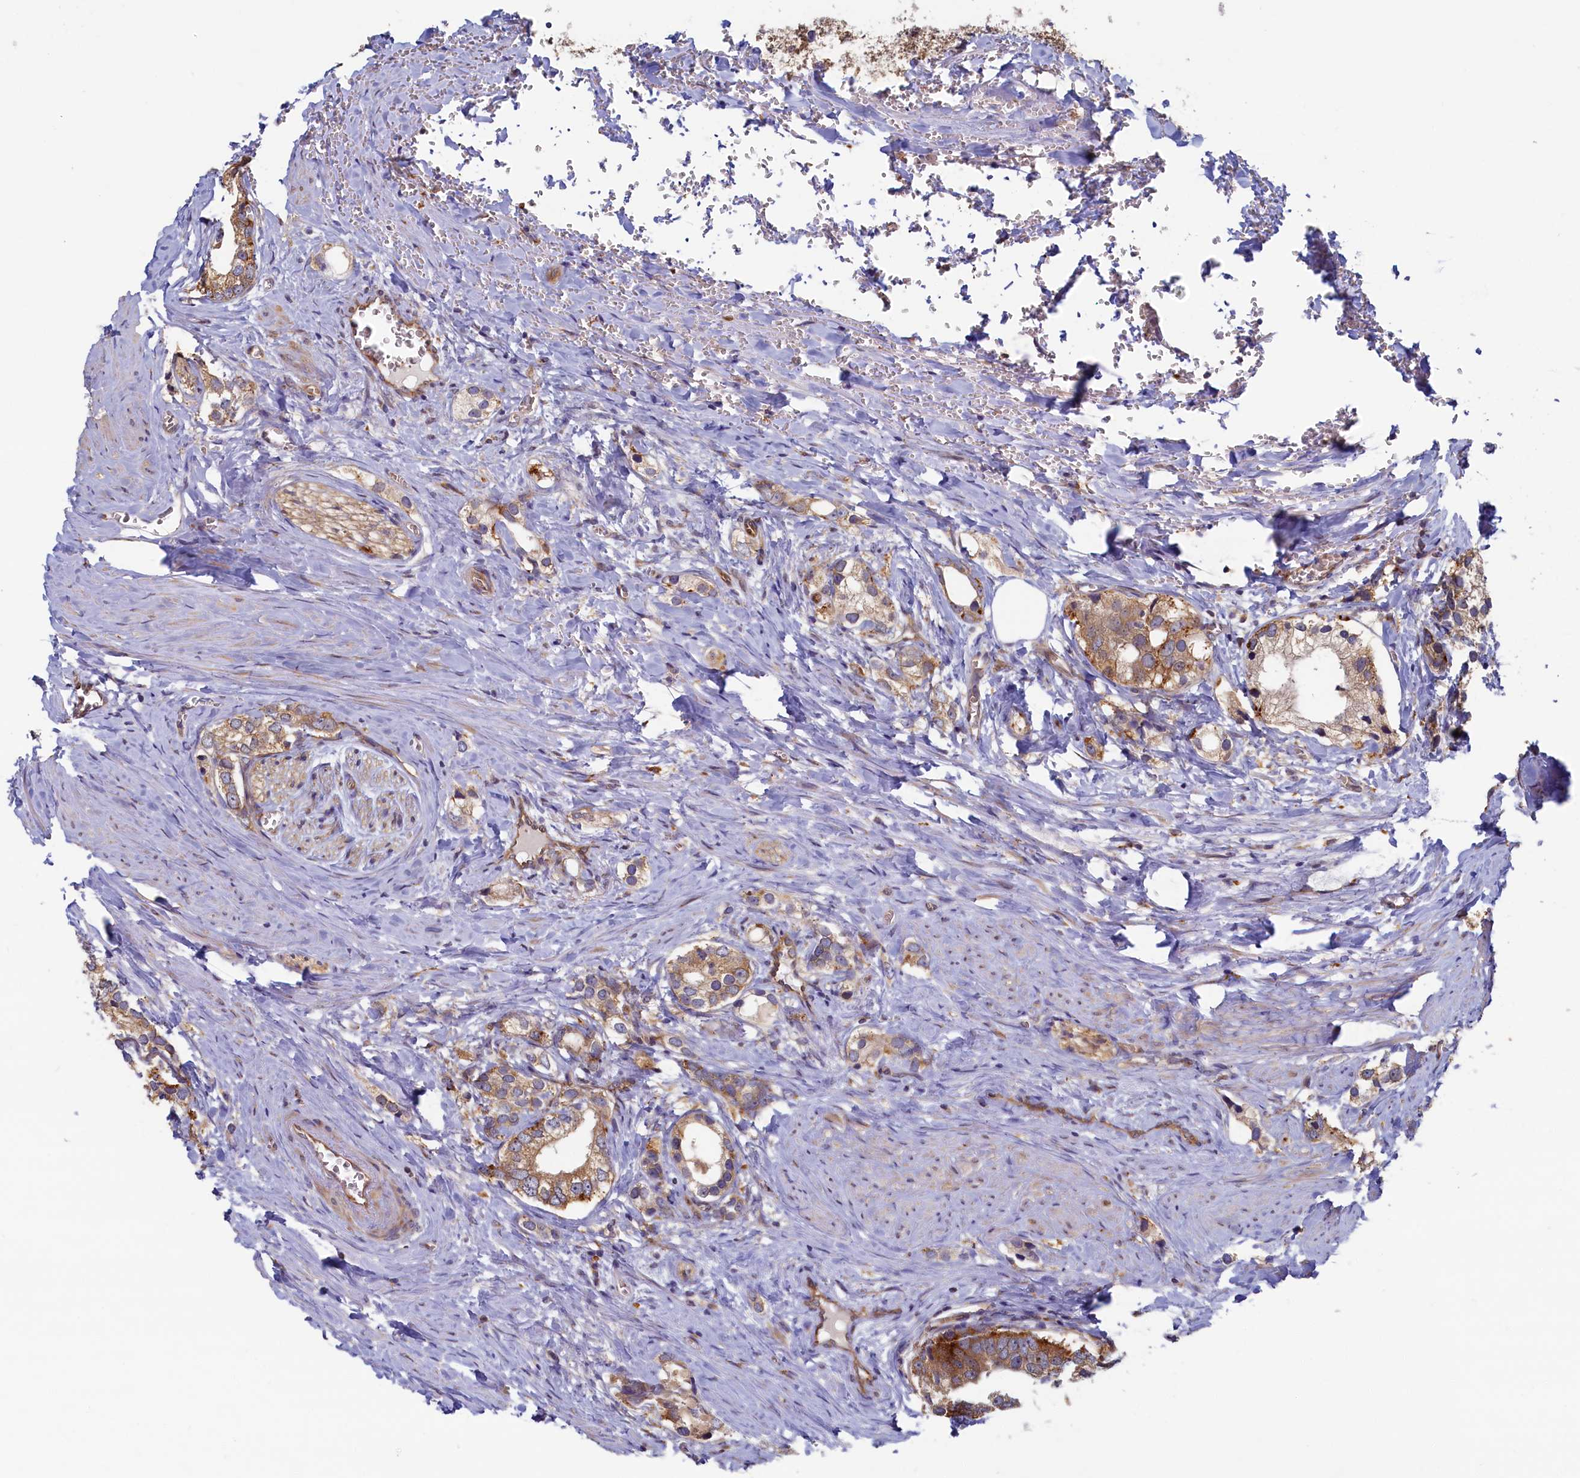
{"staining": {"intensity": "moderate", "quantity": ">75%", "location": "cytoplasmic/membranous"}, "tissue": "prostate cancer", "cell_type": "Tumor cells", "image_type": "cancer", "snomed": [{"axis": "morphology", "description": "Adenocarcinoma, High grade"}, {"axis": "topography", "description": "Prostate"}], "caption": "Protein expression by immunohistochemistry exhibits moderate cytoplasmic/membranous positivity in approximately >75% of tumor cells in adenocarcinoma (high-grade) (prostate).", "gene": "STX12", "patient": {"sex": "male", "age": 66}}